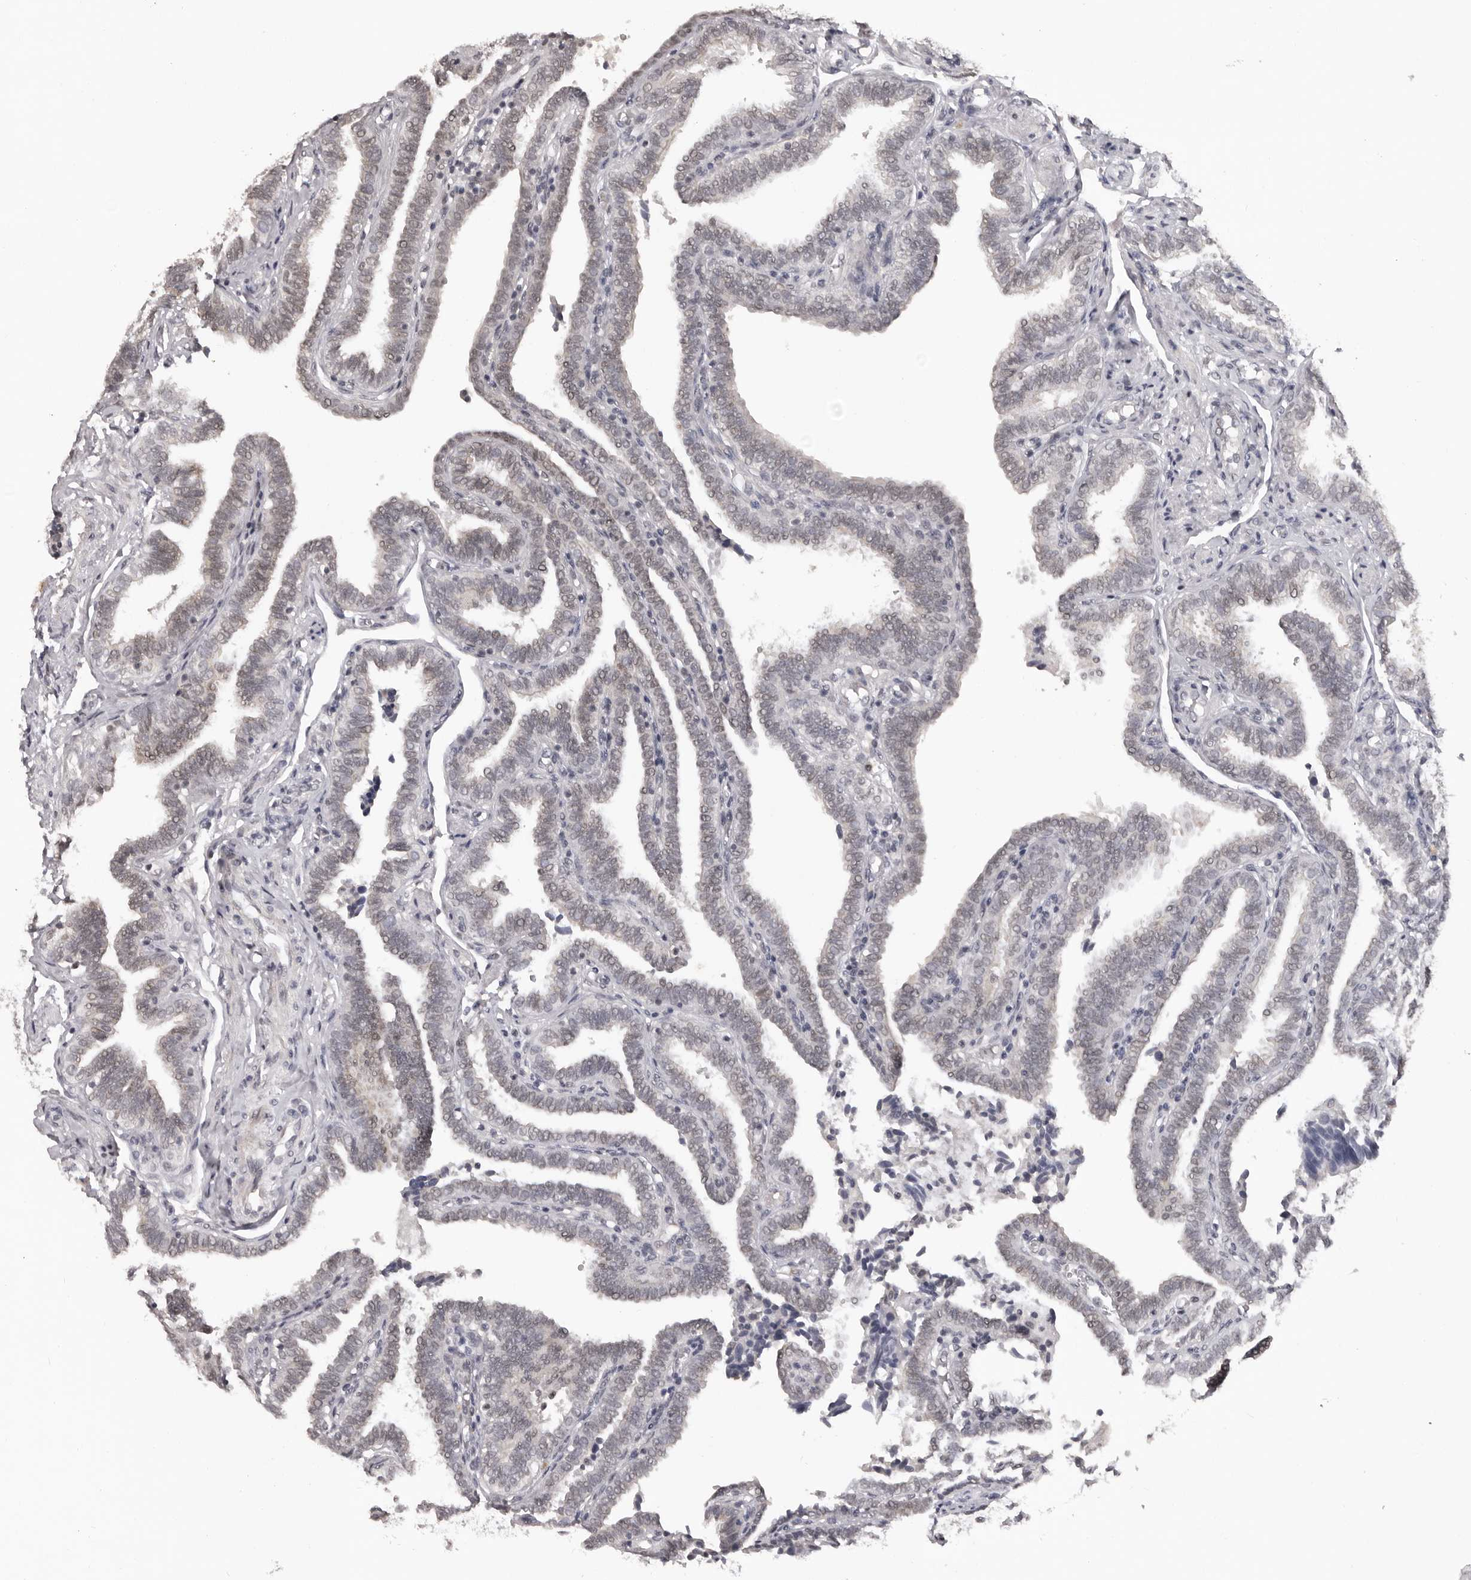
{"staining": {"intensity": "weak", "quantity": "25%-75%", "location": "cytoplasmic/membranous,nuclear"}, "tissue": "fallopian tube", "cell_type": "Glandular cells", "image_type": "normal", "snomed": [{"axis": "morphology", "description": "Normal tissue, NOS"}, {"axis": "topography", "description": "Fallopian tube"}], "caption": "A histopathology image of human fallopian tube stained for a protein displays weak cytoplasmic/membranous,nuclear brown staining in glandular cells. The staining was performed using DAB (3,3'-diaminobenzidine) to visualize the protein expression in brown, while the nuclei were stained in blue with hematoxylin (Magnification: 20x).", "gene": "SRCAP", "patient": {"sex": "female", "age": 39}}